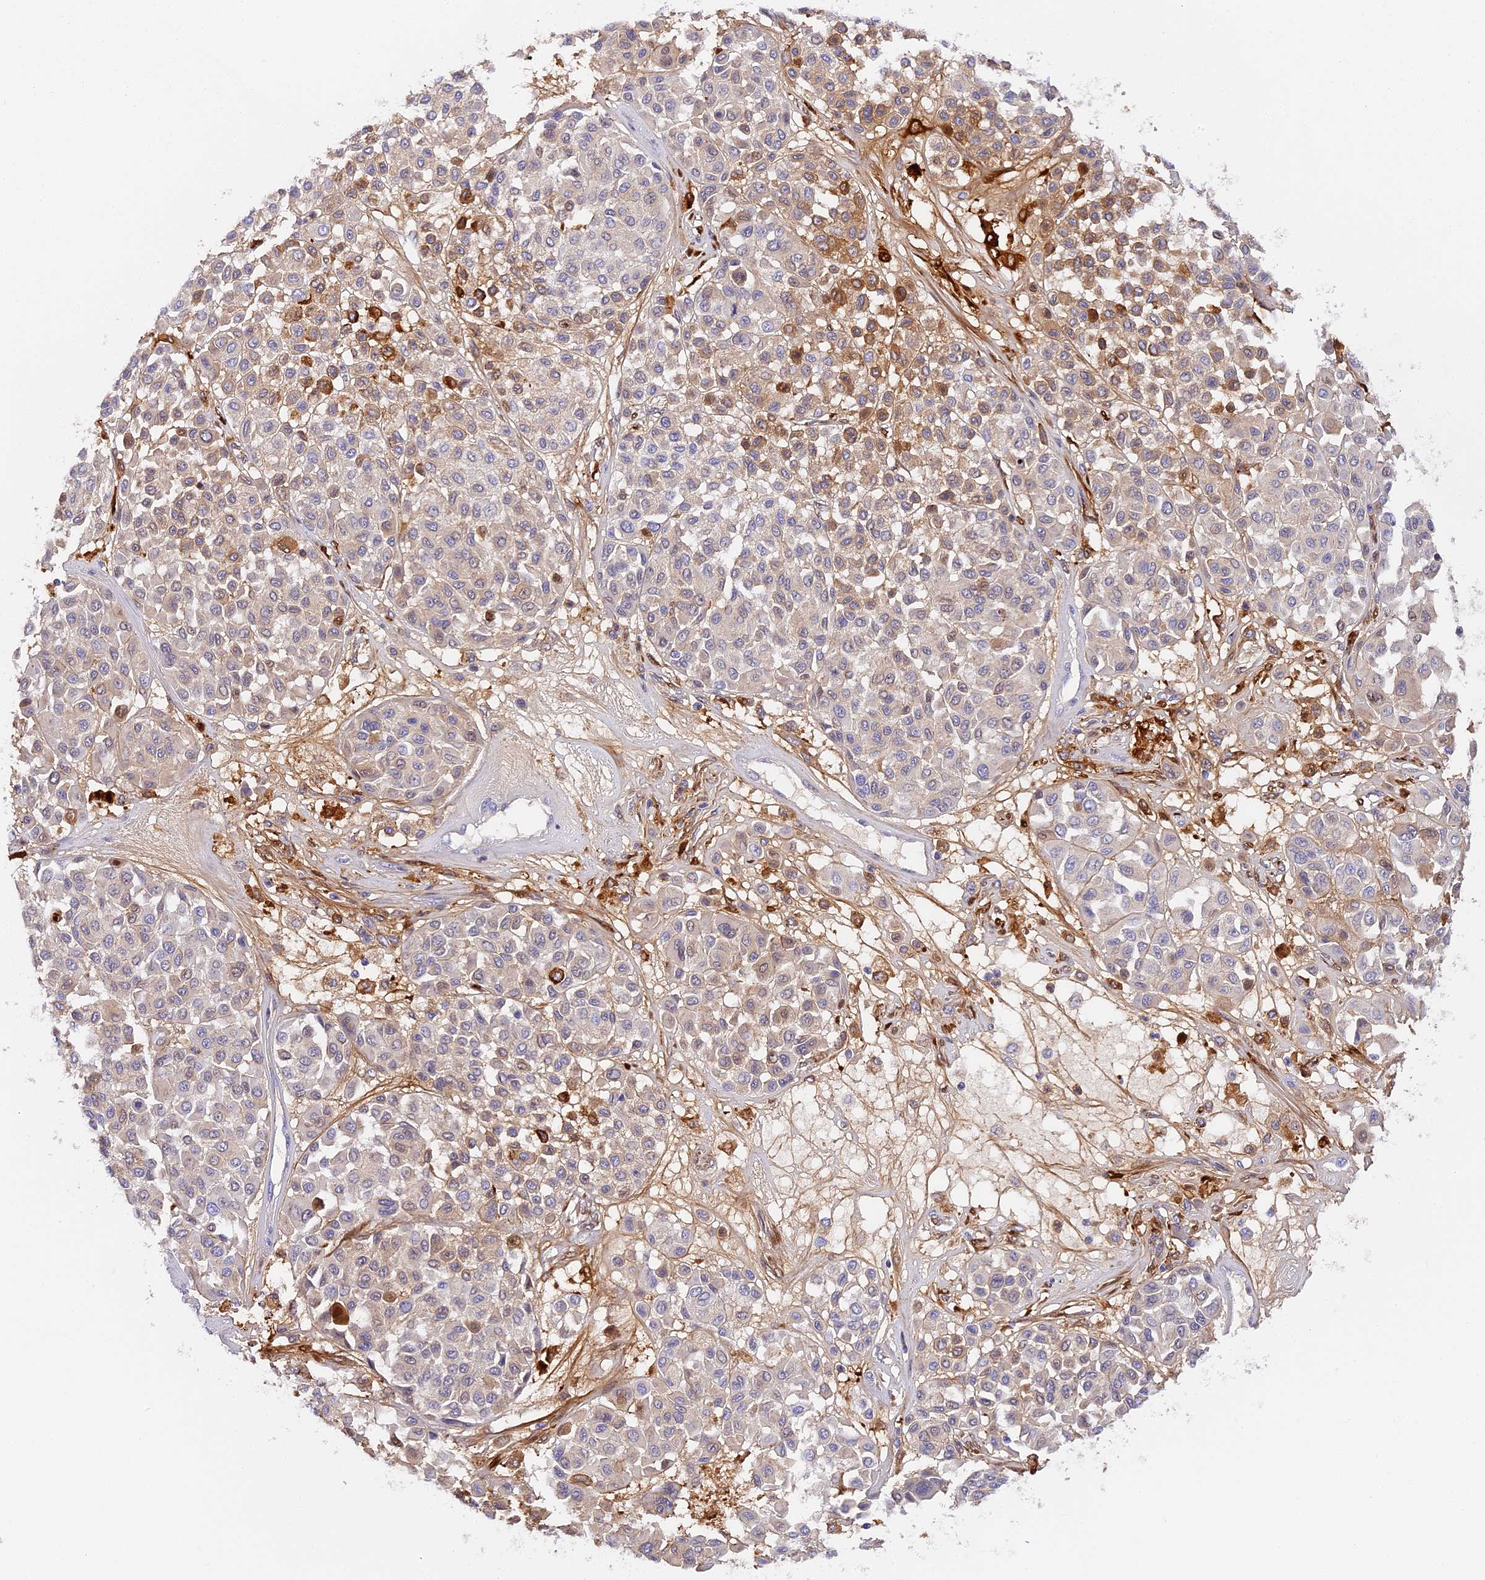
{"staining": {"intensity": "moderate", "quantity": "<25%", "location": "cytoplasmic/membranous"}, "tissue": "melanoma", "cell_type": "Tumor cells", "image_type": "cancer", "snomed": [{"axis": "morphology", "description": "Malignant melanoma, Metastatic site"}, {"axis": "topography", "description": "Soft tissue"}], "caption": "Immunohistochemistry photomicrograph of neoplastic tissue: human malignant melanoma (metastatic site) stained using immunohistochemistry shows low levels of moderate protein expression localized specifically in the cytoplasmic/membranous of tumor cells, appearing as a cytoplasmic/membranous brown color.", "gene": "KATNB1", "patient": {"sex": "male", "age": 41}}